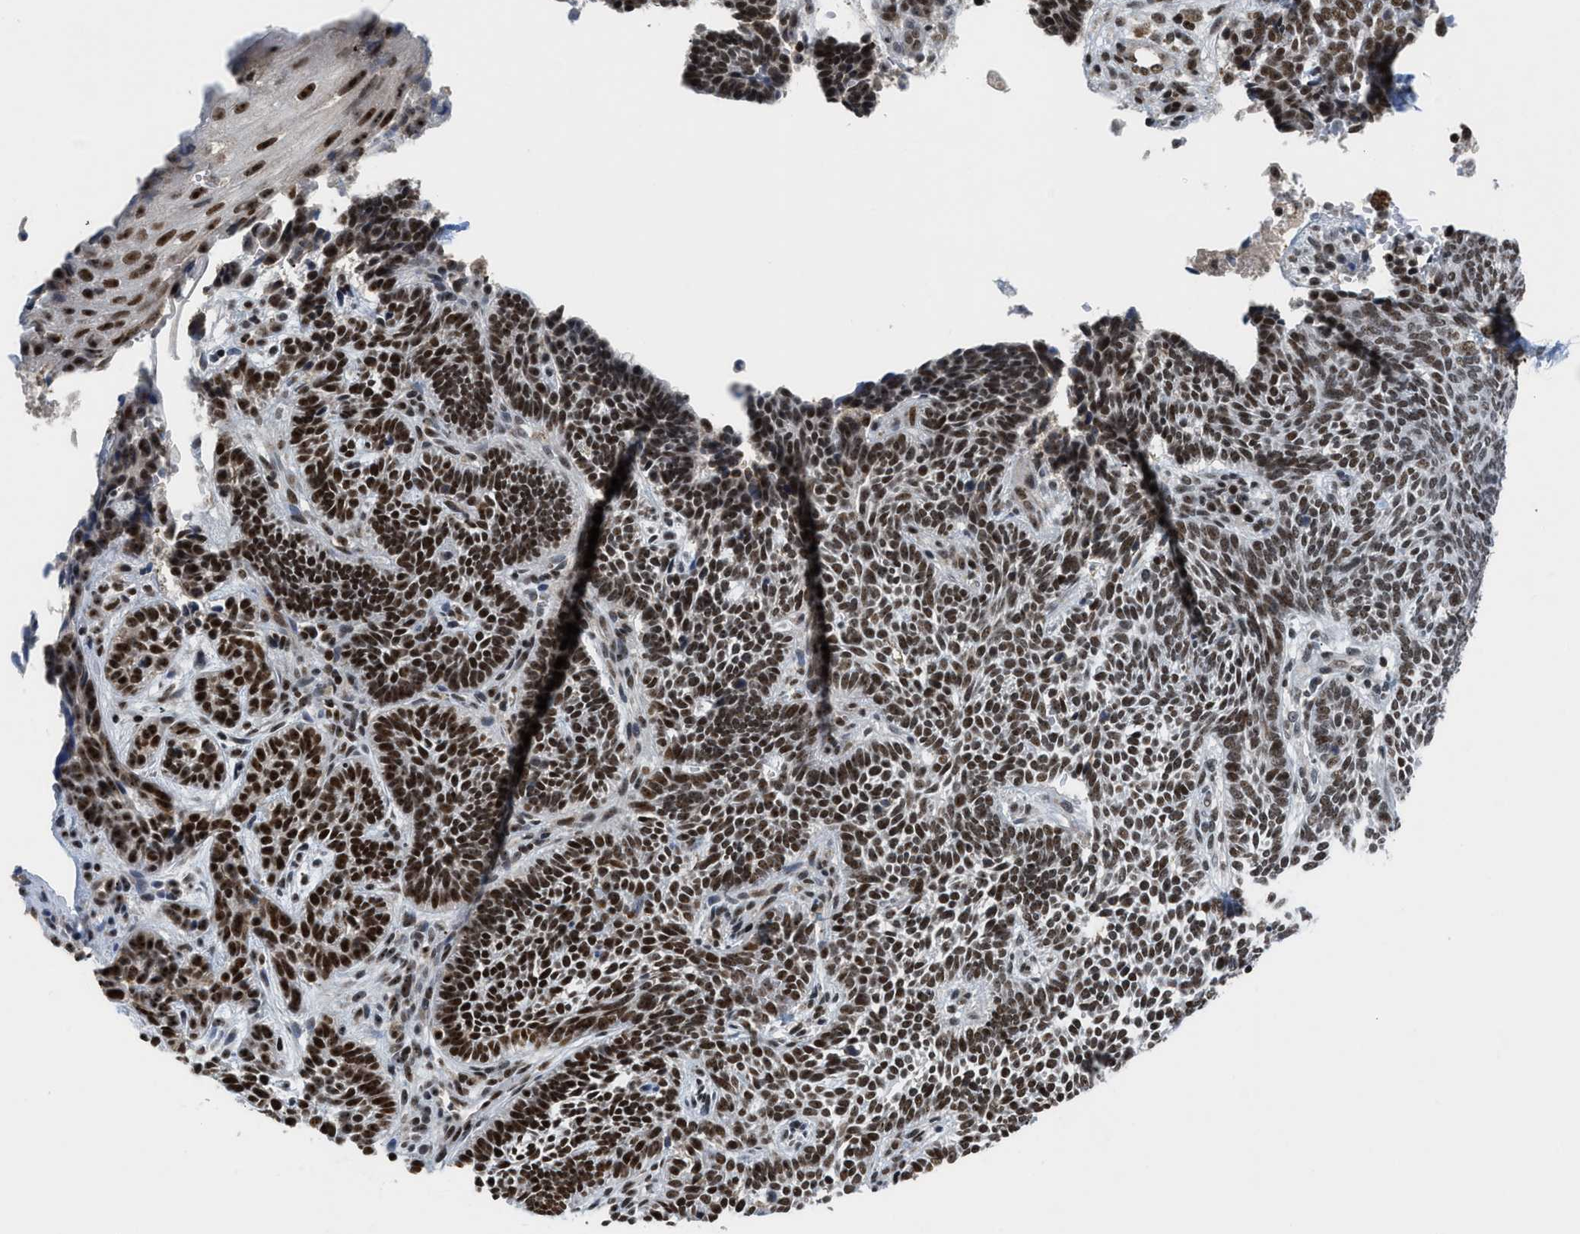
{"staining": {"intensity": "strong", "quantity": ">75%", "location": "nuclear"}, "tissue": "skin cancer", "cell_type": "Tumor cells", "image_type": "cancer", "snomed": [{"axis": "morphology", "description": "Normal tissue, NOS"}, {"axis": "morphology", "description": "Basal cell carcinoma"}, {"axis": "topography", "description": "Skin"}], "caption": "Immunohistochemical staining of human skin cancer (basal cell carcinoma) reveals high levels of strong nuclear protein positivity in approximately >75% of tumor cells.", "gene": "RAD51B", "patient": {"sex": "male", "age": 87}}